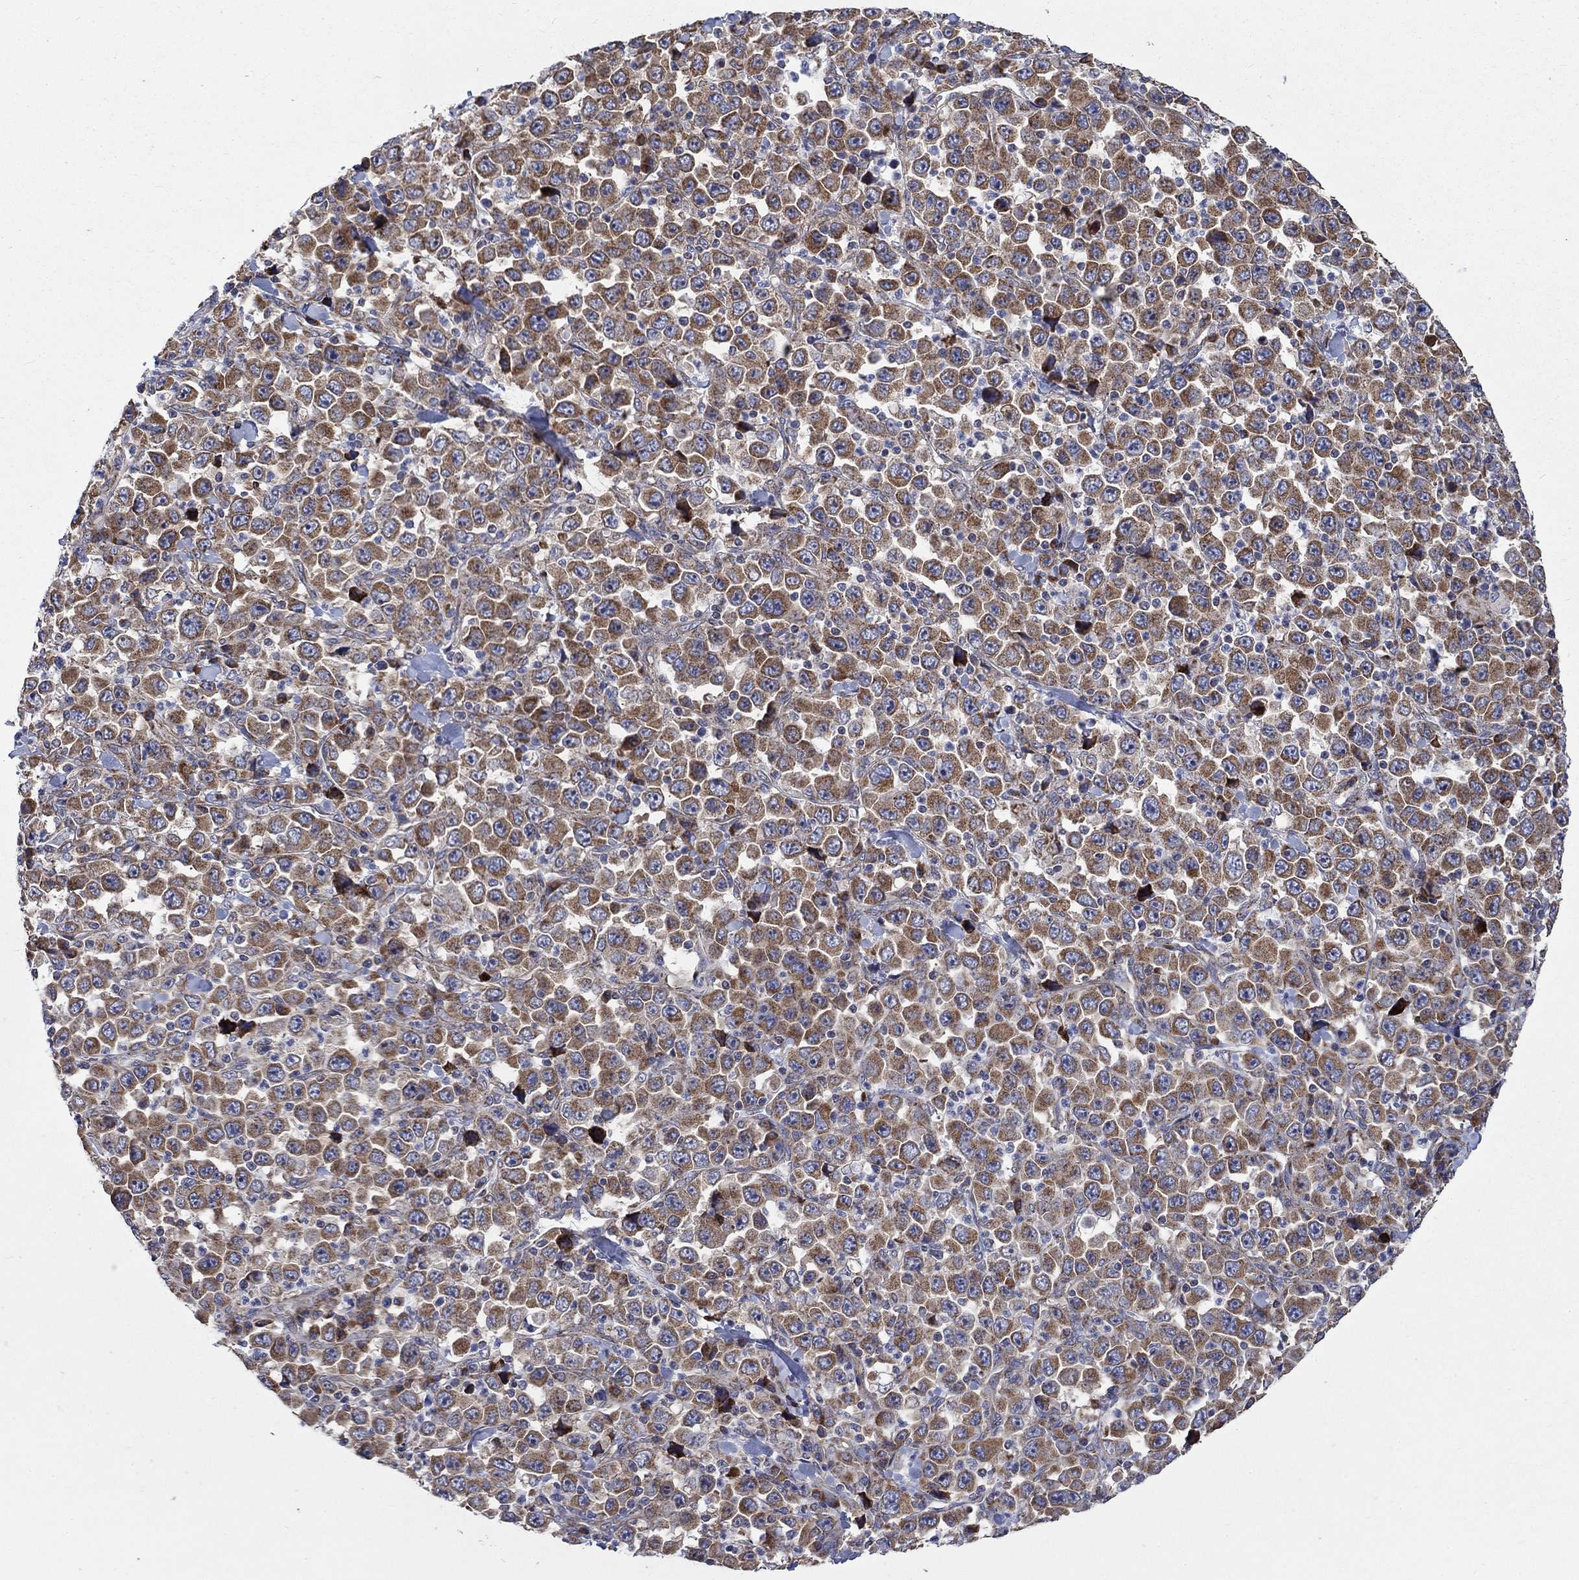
{"staining": {"intensity": "moderate", "quantity": ">75%", "location": "cytoplasmic/membranous"}, "tissue": "stomach cancer", "cell_type": "Tumor cells", "image_type": "cancer", "snomed": [{"axis": "morphology", "description": "Normal tissue, NOS"}, {"axis": "morphology", "description": "Adenocarcinoma, NOS"}, {"axis": "topography", "description": "Stomach, upper"}, {"axis": "topography", "description": "Stomach"}], "caption": "This is a micrograph of immunohistochemistry staining of adenocarcinoma (stomach), which shows moderate expression in the cytoplasmic/membranous of tumor cells.", "gene": "RPLP0", "patient": {"sex": "male", "age": 59}}